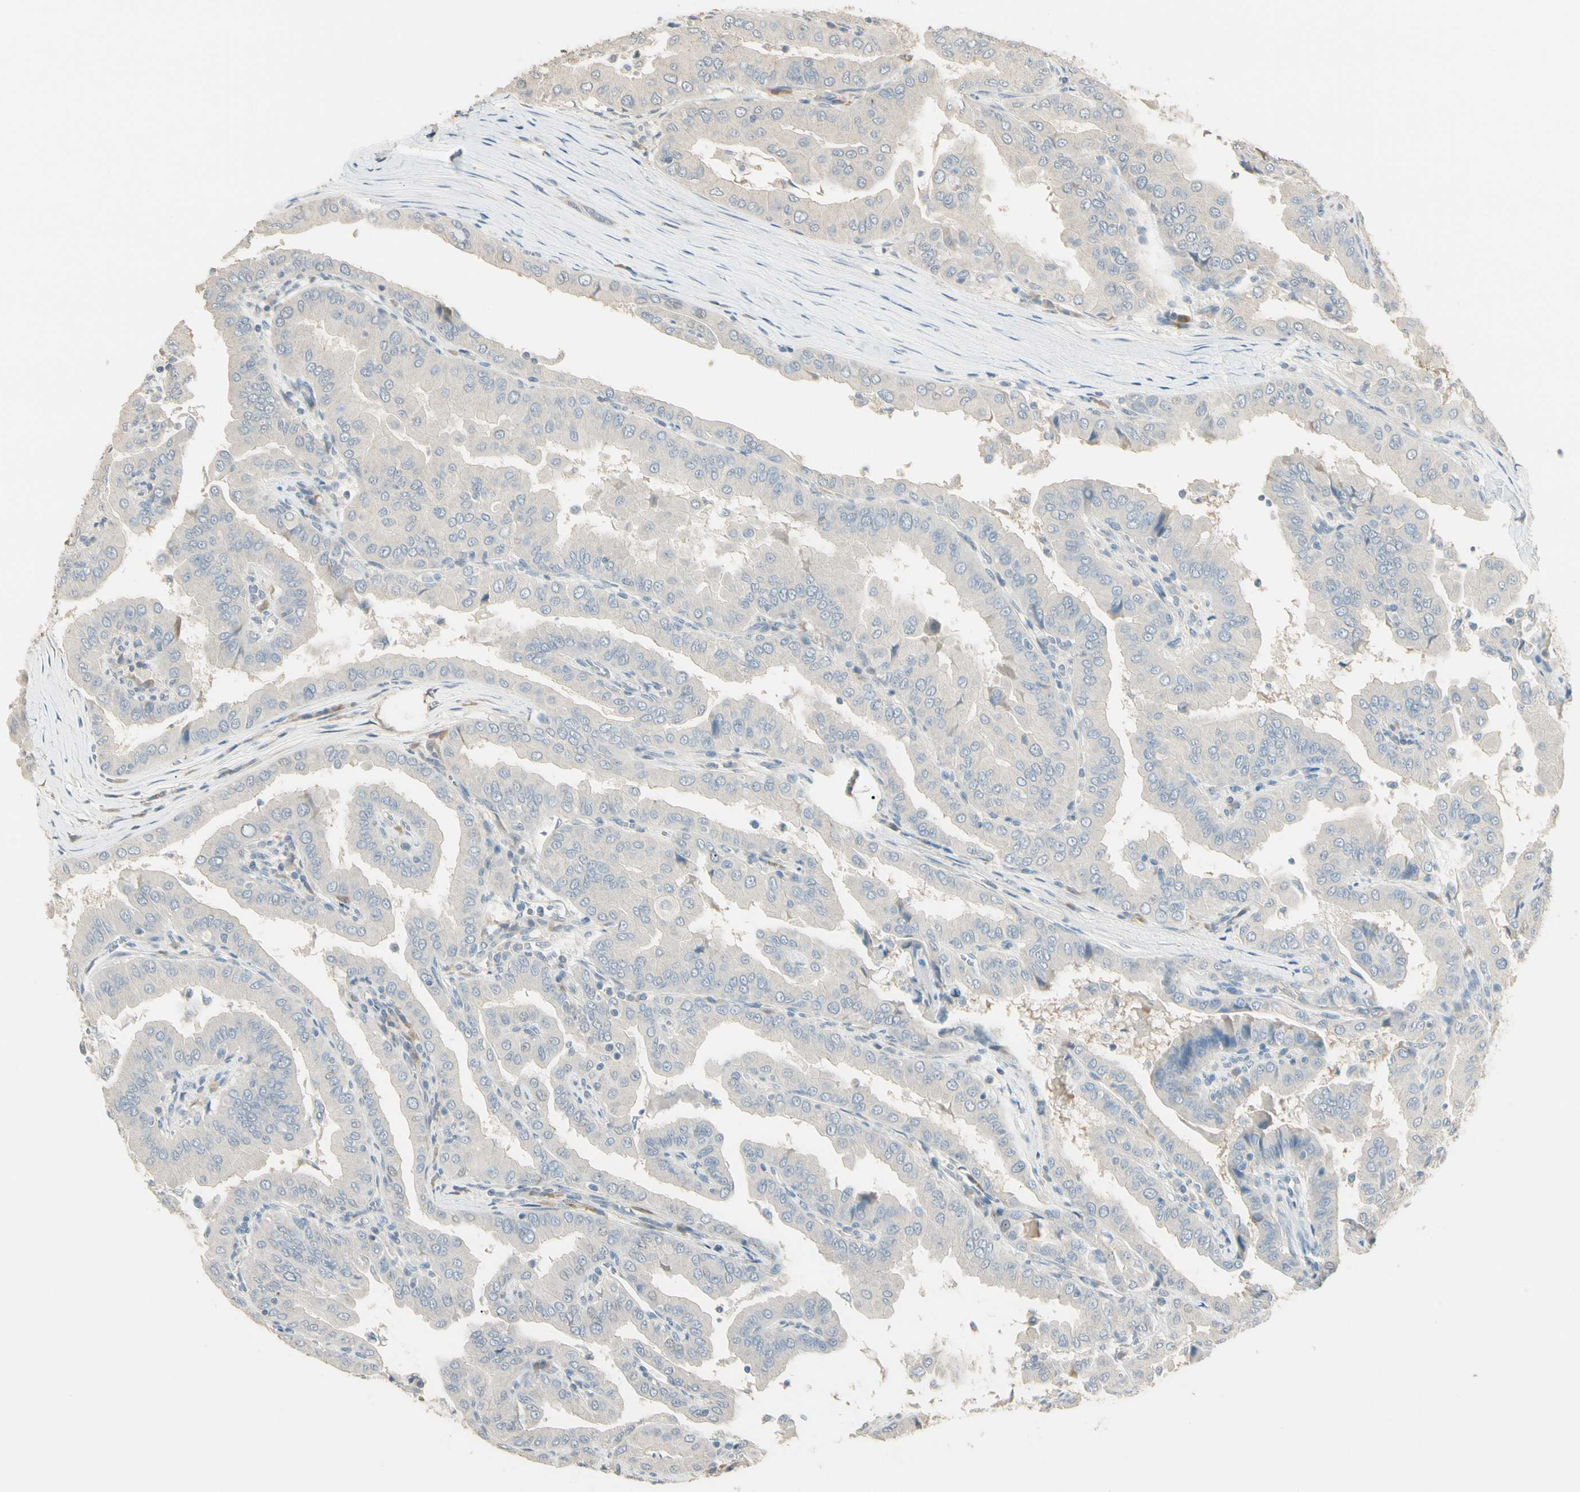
{"staining": {"intensity": "negative", "quantity": "none", "location": "none"}, "tissue": "thyroid cancer", "cell_type": "Tumor cells", "image_type": "cancer", "snomed": [{"axis": "morphology", "description": "Papillary adenocarcinoma, NOS"}, {"axis": "topography", "description": "Thyroid gland"}], "caption": "A high-resolution histopathology image shows IHC staining of papillary adenocarcinoma (thyroid), which shows no significant positivity in tumor cells.", "gene": "GNE", "patient": {"sex": "male", "age": 33}}